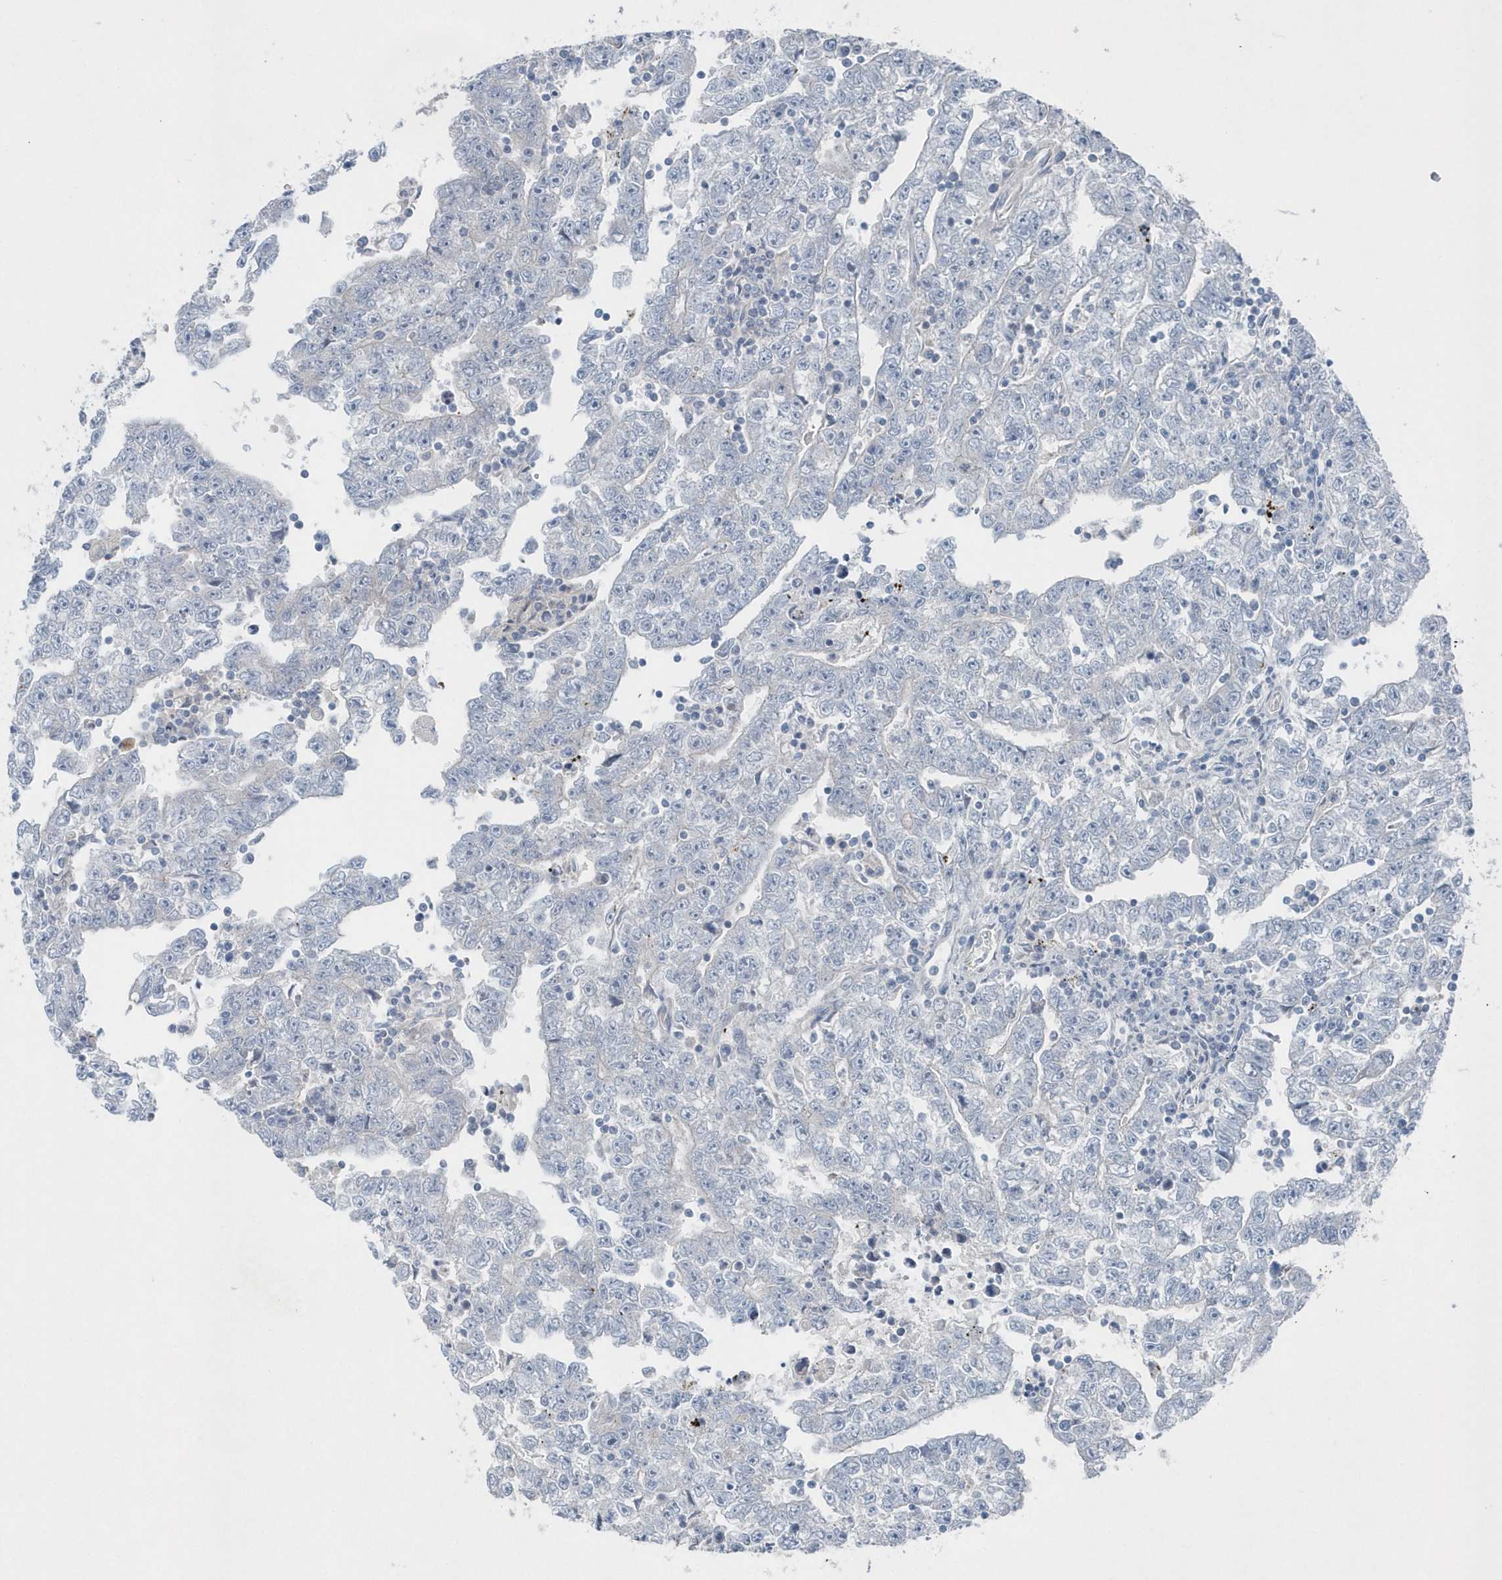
{"staining": {"intensity": "negative", "quantity": "none", "location": "none"}, "tissue": "testis cancer", "cell_type": "Tumor cells", "image_type": "cancer", "snomed": [{"axis": "morphology", "description": "Carcinoma, Embryonal, NOS"}, {"axis": "topography", "description": "Testis"}], "caption": "IHC of testis cancer (embryonal carcinoma) reveals no expression in tumor cells.", "gene": "MCC", "patient": {"sex": "male", "age": 25}}